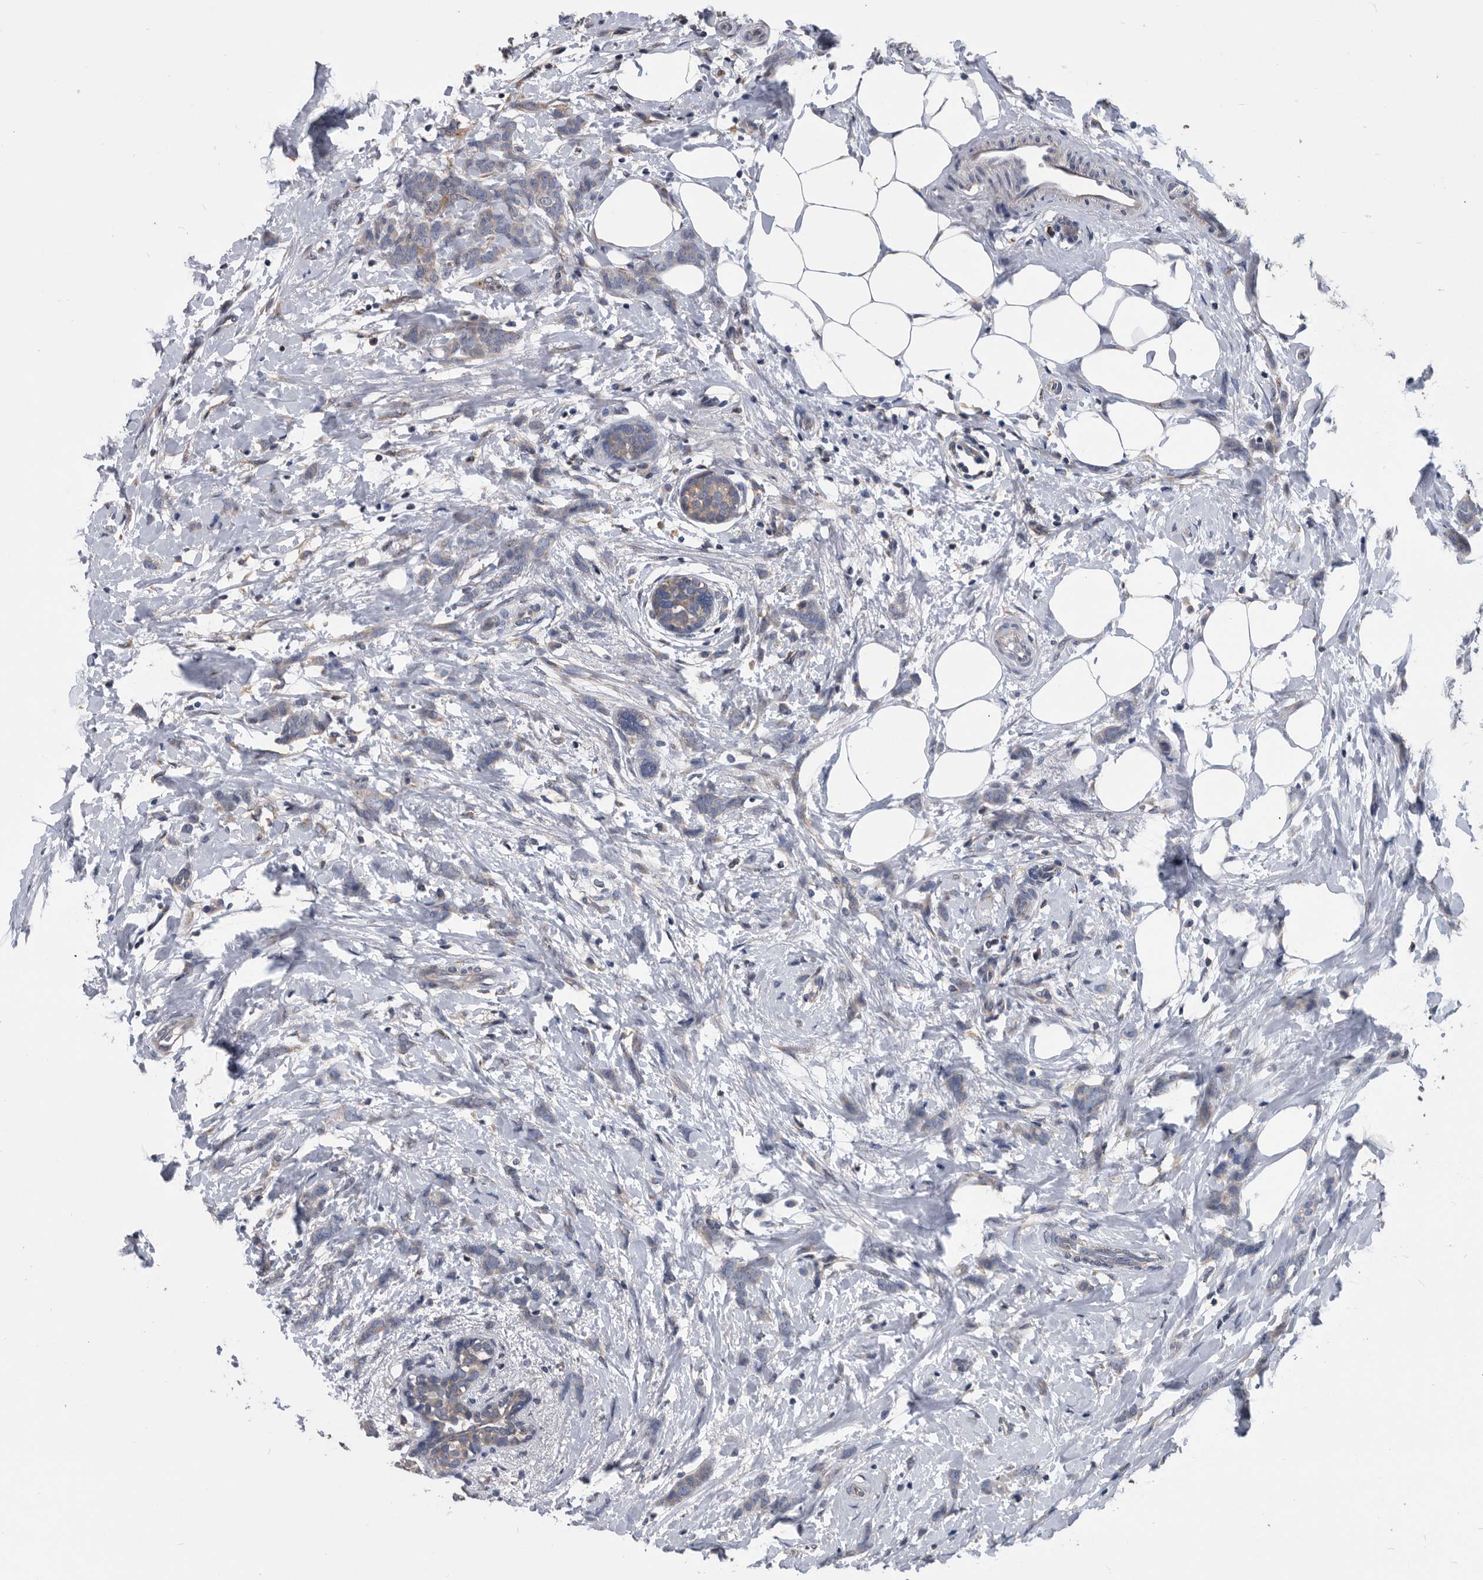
{"staining": {"intensity": "weak", "quantity": "25%-75%", "location": "cytoplasmic/membranous"}, "tissue": "breast cancer", "cell_type": "Tumor cells", "image_type": "cancer", "snomed": [{"axis": "morphology", "description": "Lobular carcinoma, in situ"}, {"axis": "morphology", "description": "Lobular carcinoma"}, {"axis": "topography", "description": "Breast"}], "caption": "IHC image of breast cancer stained for a protein (brown), which shows low levels of weak cytoplasmic/membranous expression in approximately 25%-75% of tumor cells.", "gene": "NRBP1", "patient": {"sex": "female", "age": 41}}